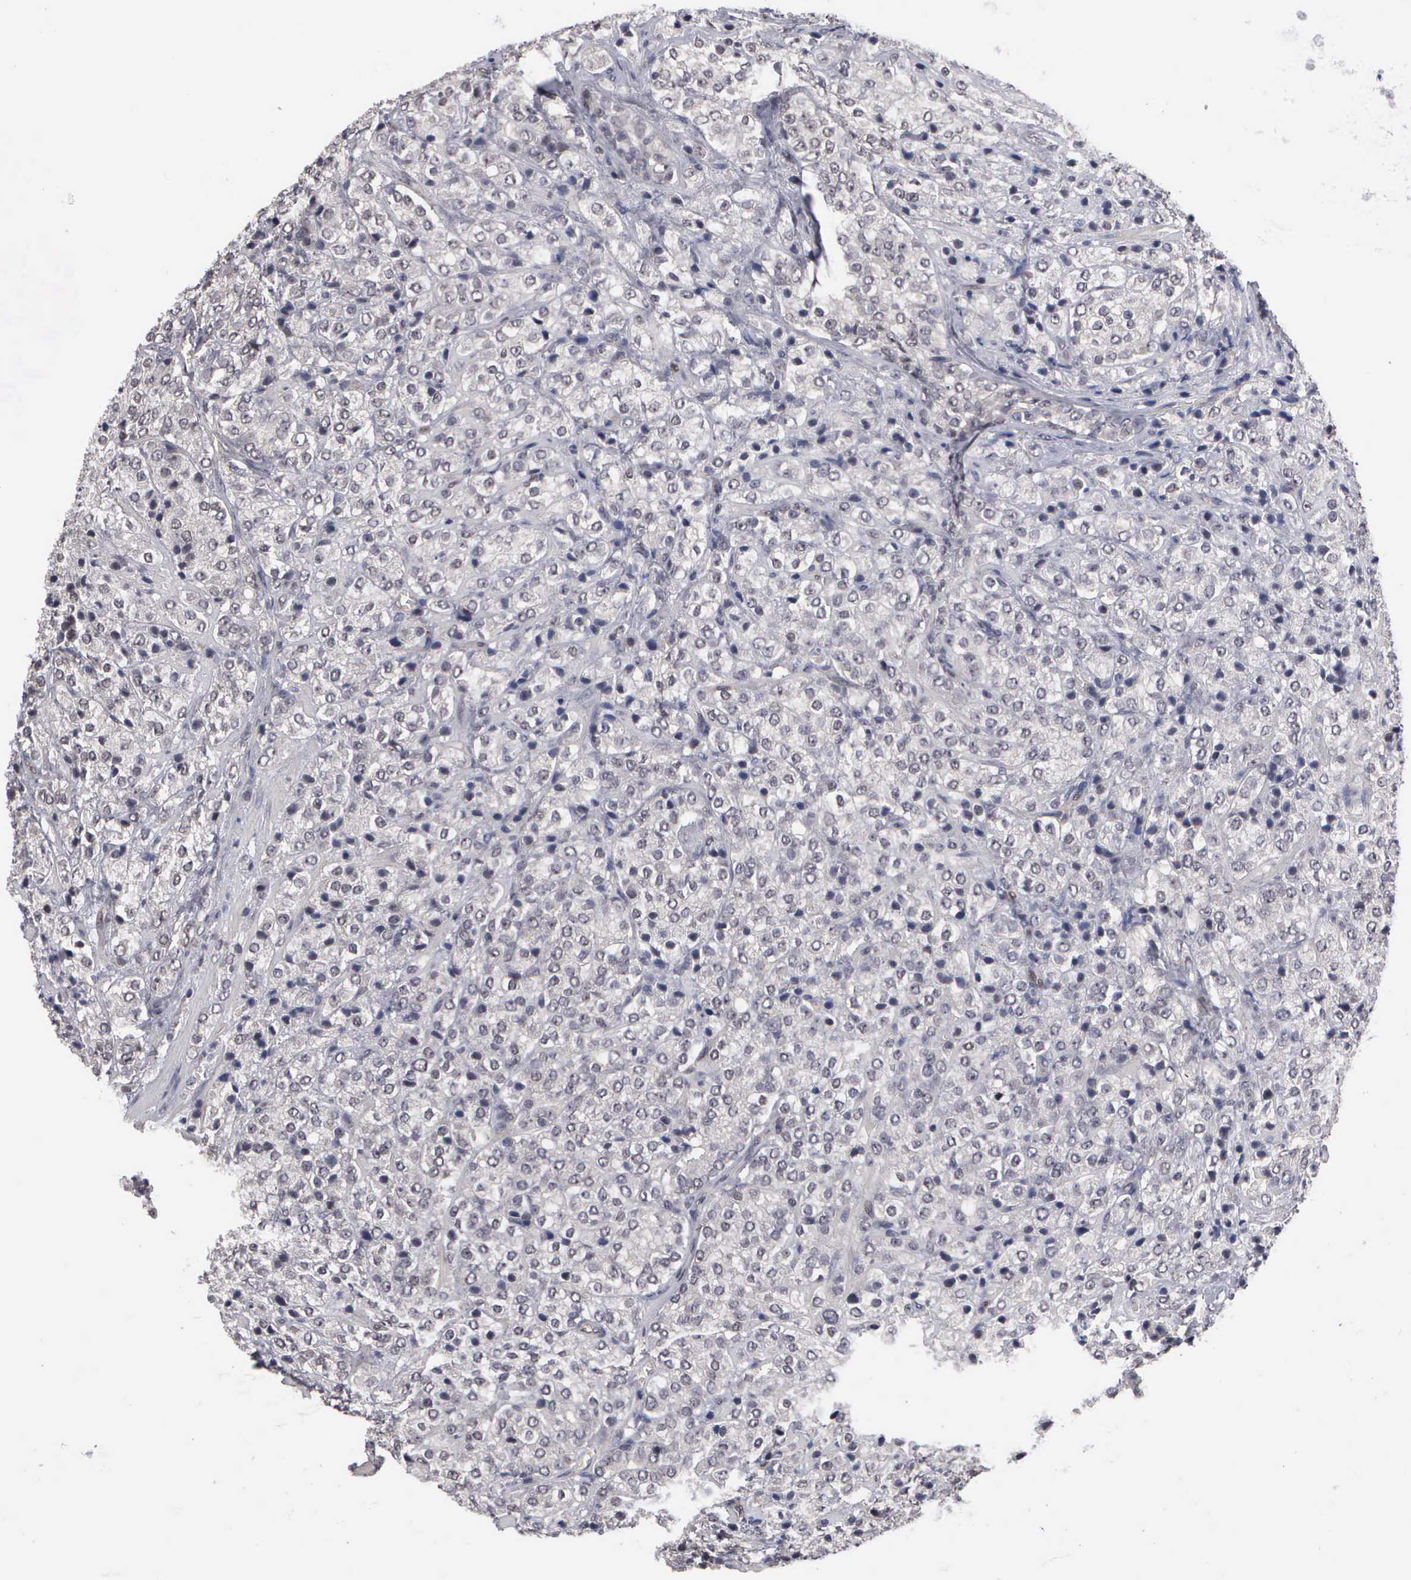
{"staining": {"intensity": "negative", "quantity": "none", "location": "none"}, "tissue": "prostate cancer", "cell_type": "Tumor cells", "image_type": "cancer", "snomed": [{"axis": "morphology", "description": "Adenocarcinoma, Medium grade"}, {"axis": "topography", "description": "Prostate"}], "caption": "Immunohistochemistry (IHC) image of neoplastic tissue: prostate cancer (medium-grade adenocarcinoma) stained with DAB (3,3'-diaminobenzidine) demonstrates no significant protein positivity in tumor cells.", "gene": "ZBTB33", "patient": {"sex": "male", "age": 70}}